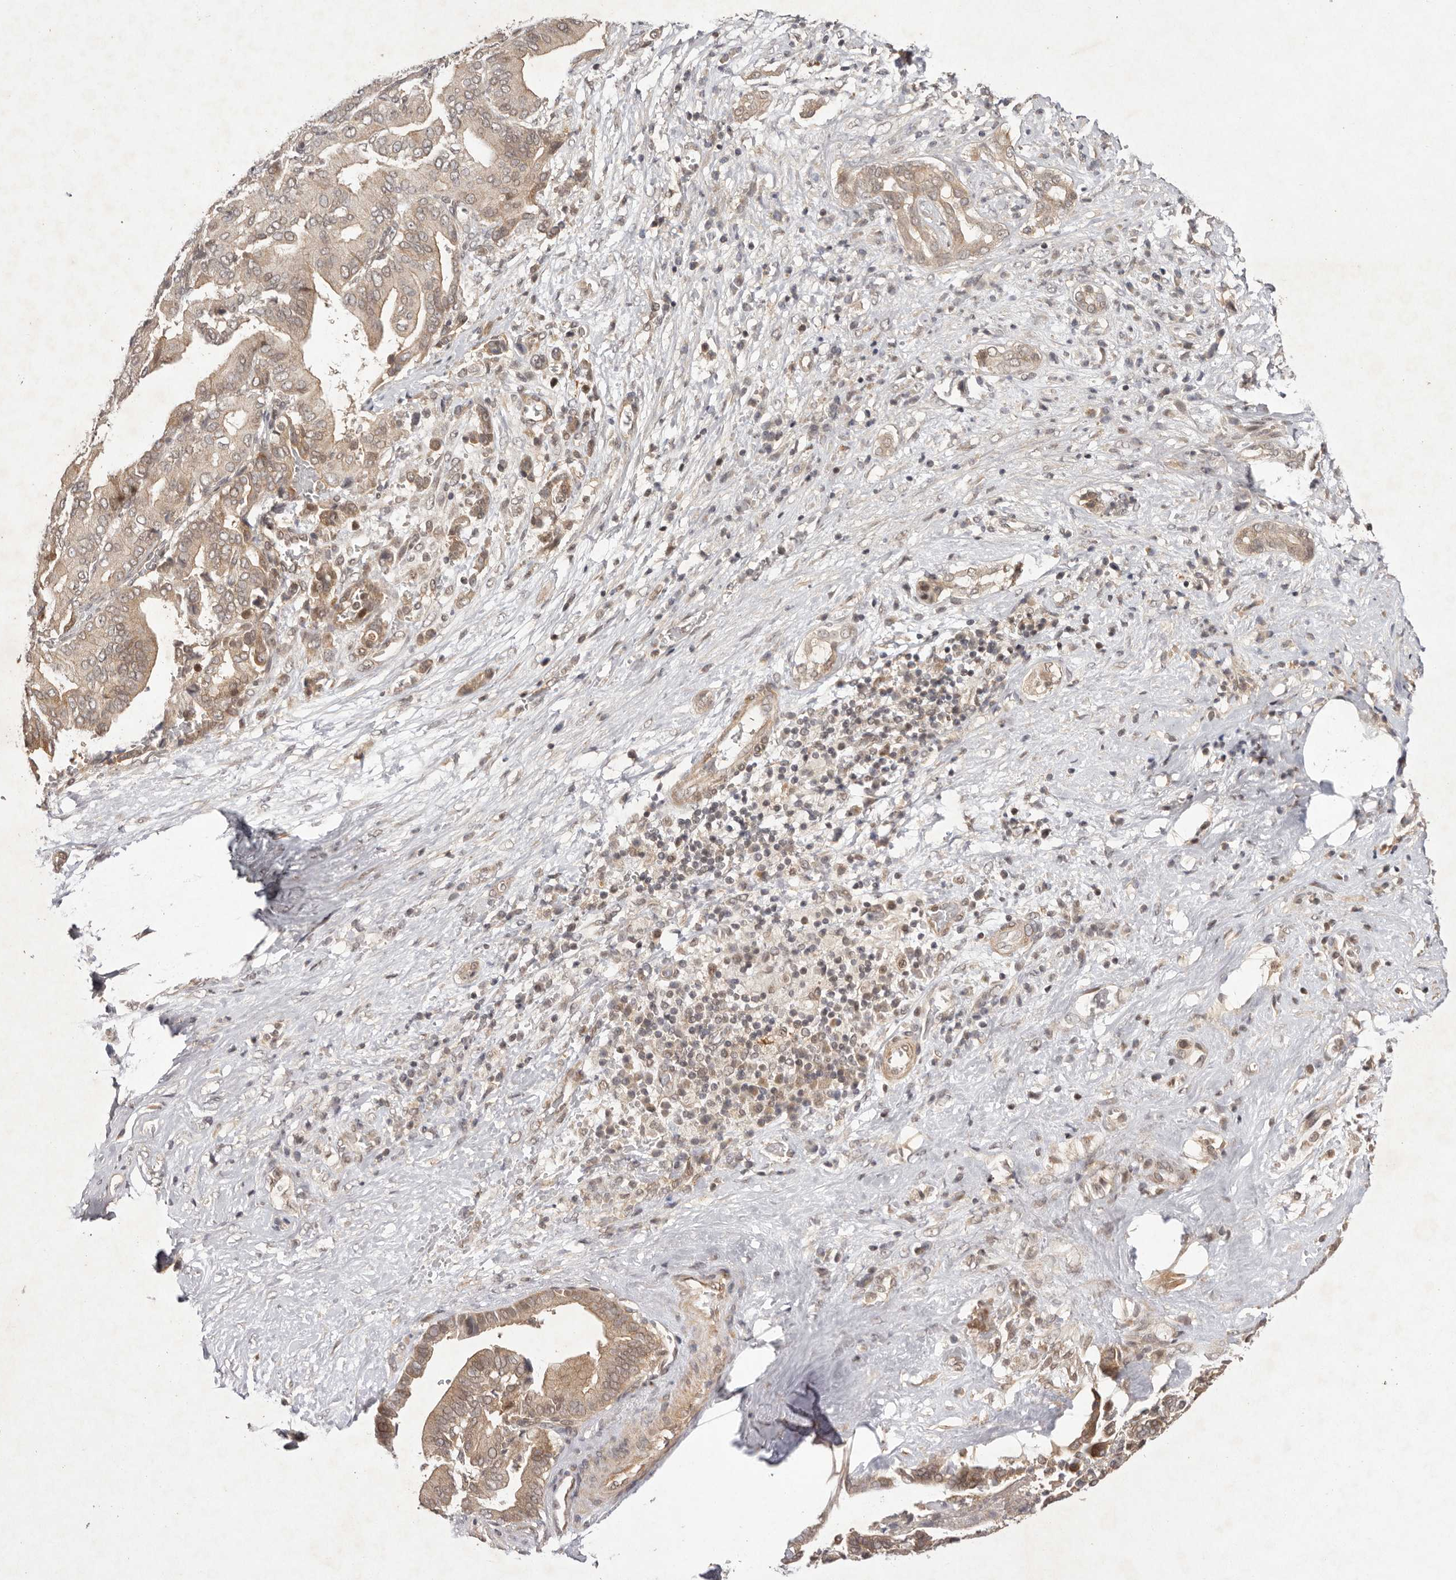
{"staining": {"intensity": "moderate", "quantity": ">75%", "location": "cytoplasmic/membranous,nuclear"}, "tissue": "liver cancer", "cell_type": "Tumor cells", "image_type": "cancer", "snomed": [{"axis": "morphology", "description": "Cholangiocarcinoma"}, {"axis": "topography", "description": "Liver"}], "caption": "Cholangiocarcinoma (liver) tissue shows moderate cytoplasmic/membranous and nuclear positivity in about >75% of tumor cells, visualized by immunohistochemistry.", "gene": "BUD31", "patient": {"sex": "female", "age": 75}}